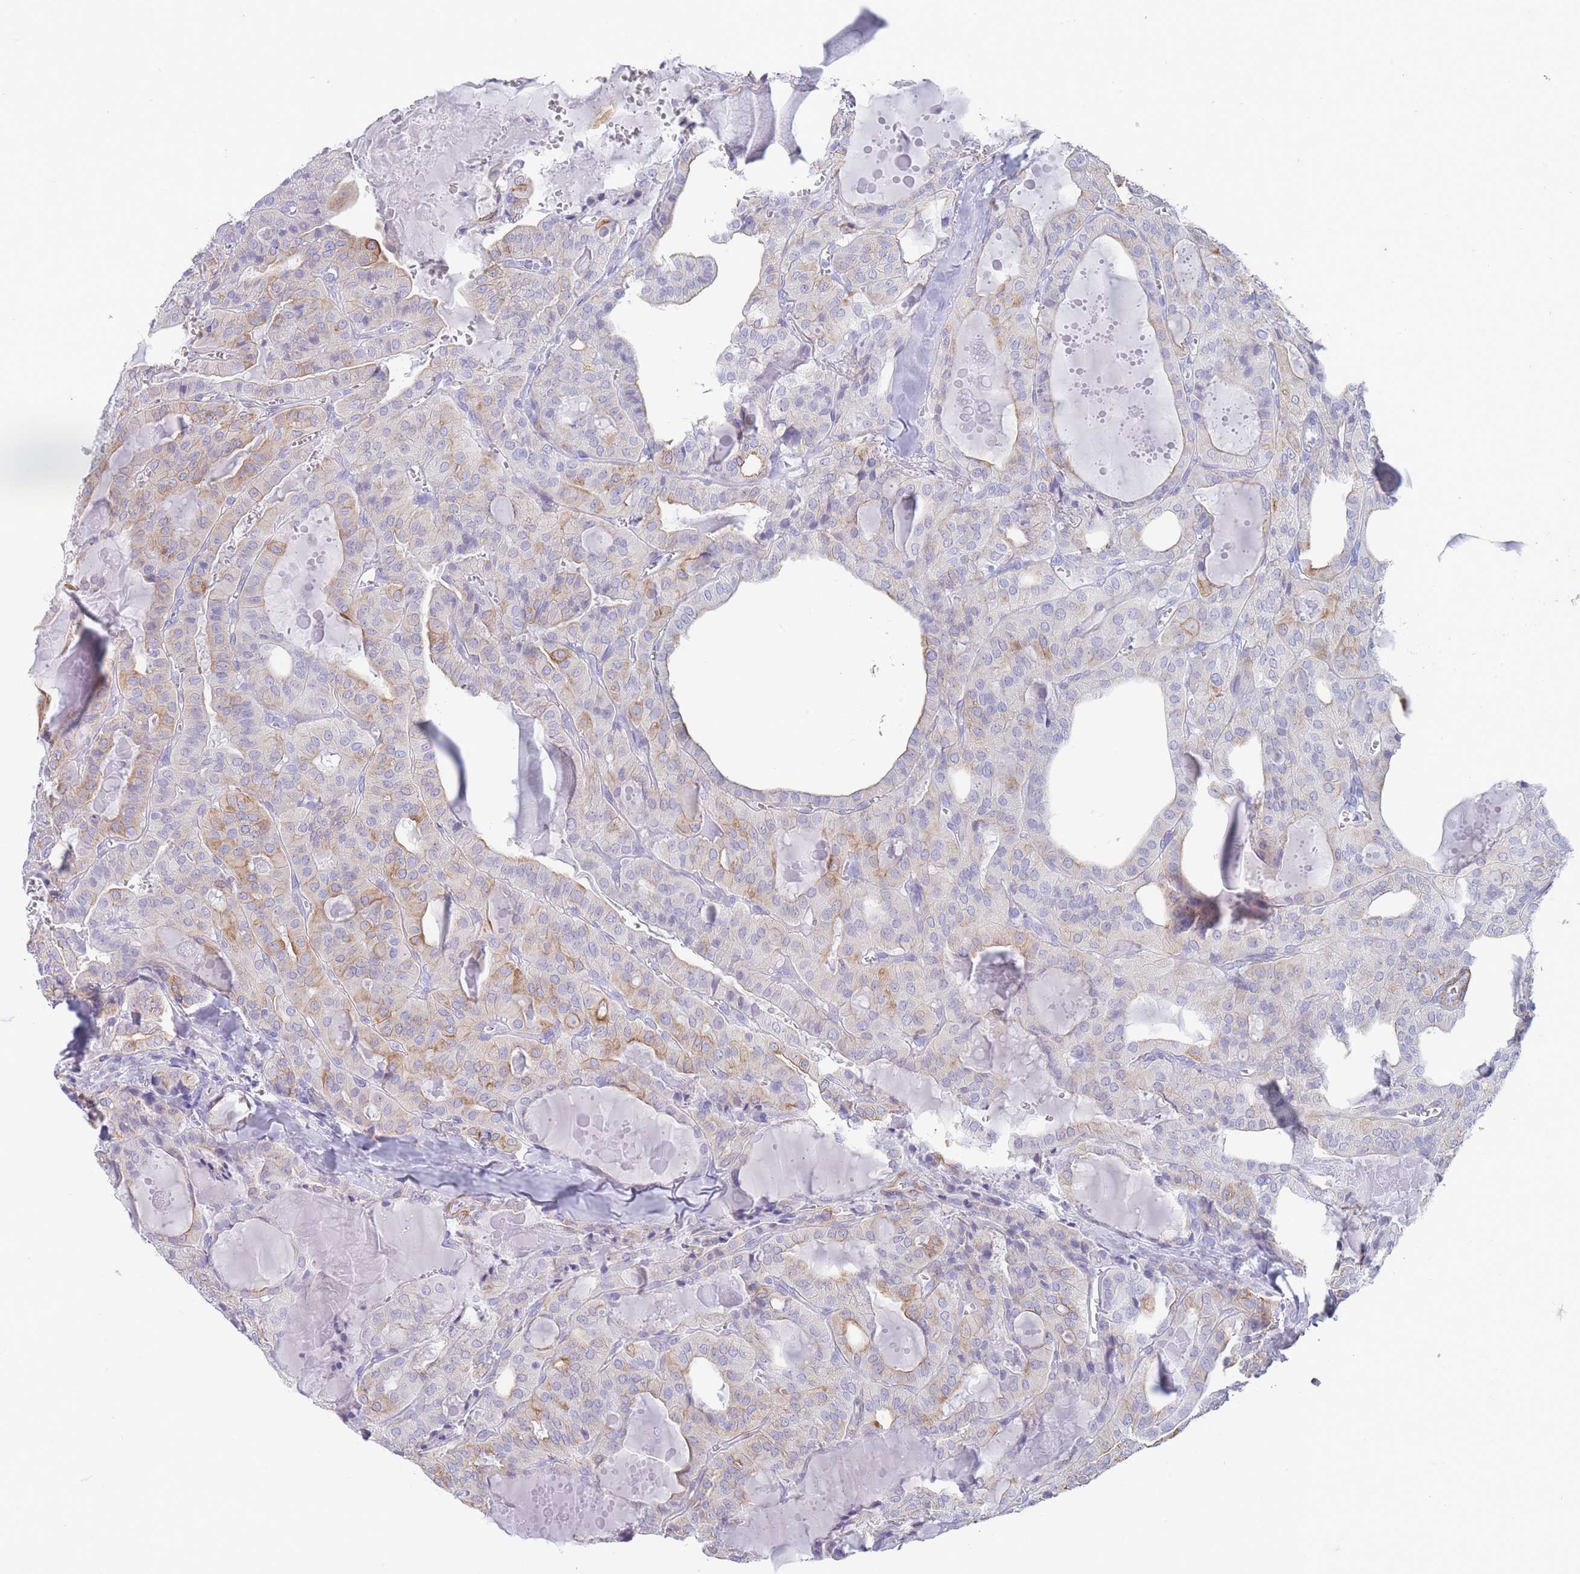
{"staining": {"intensity": "moderate", "quantity": "<25%", "location": "cytoplasmic/membranous"}, "tissue": "thyroid cancer", "cell_type": "Tumor cells", "image_type": "cancer", "snomed": [{"axis": "morphology", "description": "Papillary adenocarcinoma, NOS"}, {"axis": "topography", "description": "Thyroid gland"}], "caption": "High-magnification brightfield microscopy of thyroid cancer (papillary adenocarcinoma) stained with DAB (3,3'-diaminobenzidine) (brown) and counterstained with hematoxylin (blue). tumor cells exhibit moderate cytoplasmic/membranous expression is seen in approximately<25% of cells.", "gene": "FPGS", "patient": {"sex": "male", "age": 52}}